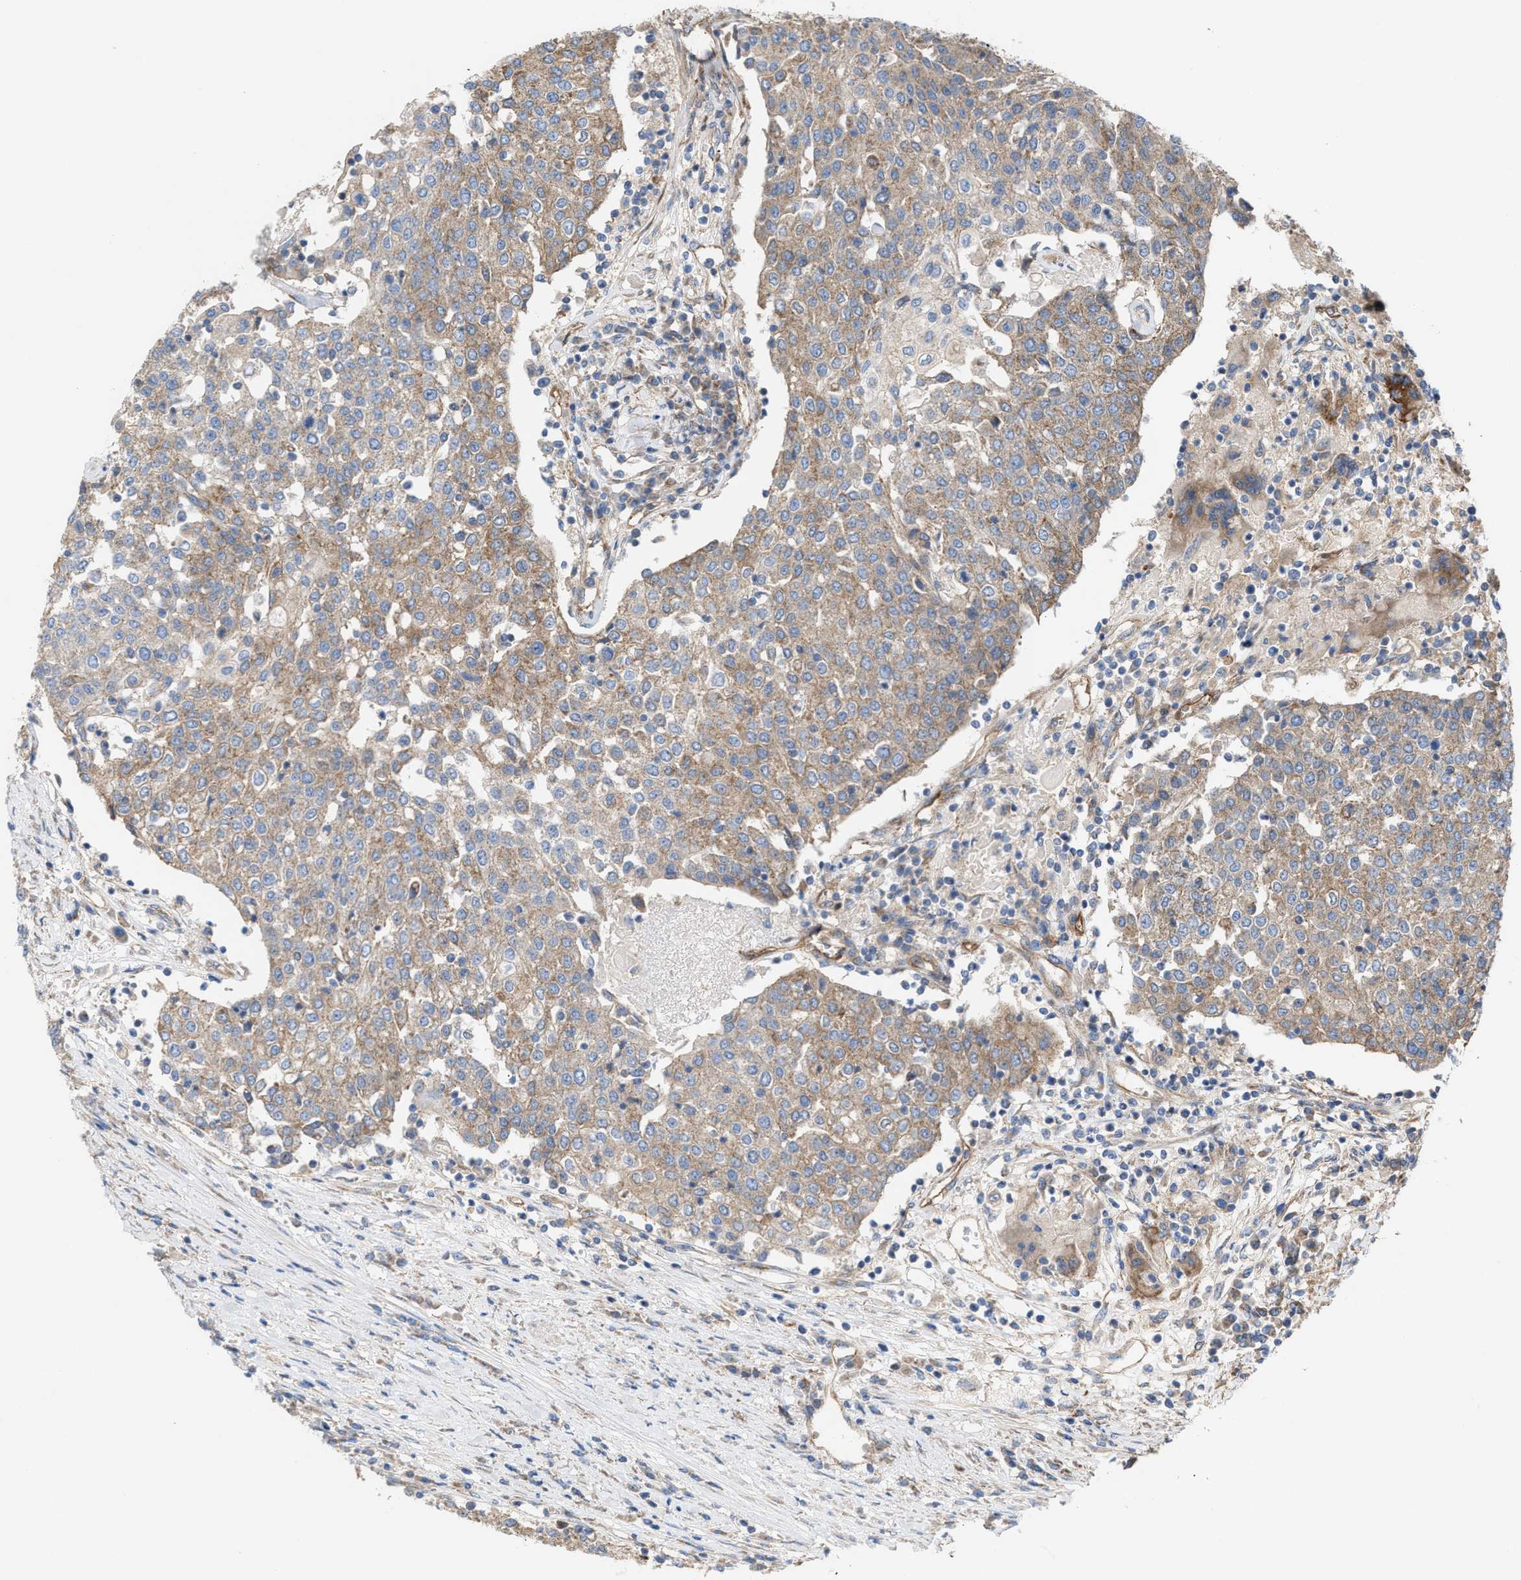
{"staining": {"intensity": "weak", "quantity": ">75%", "location": "cytoplasmic/membranous"}, "tissue": "urothelial cancer", "cell_type": "Tumor cells", "image_type": "cancer", "snomed": [{"axis": "morphology", "description": "Urothelial carcinoma, High grade"}, {"axis": "topography", "description": "Urinary bladder"}], "caption": "IHC photomicrograph of neoplastic tissue: urothelial cancer stained using immunohistochemistry (IHC) reveals low levels of weak protein expression localized specifically in the cytoplasmic/membranous of tumor cells, appearing as a cytoplasmic/membranous brown color.", "gene": "OXSM", "patient": {"sex": "female", "age": 85}}